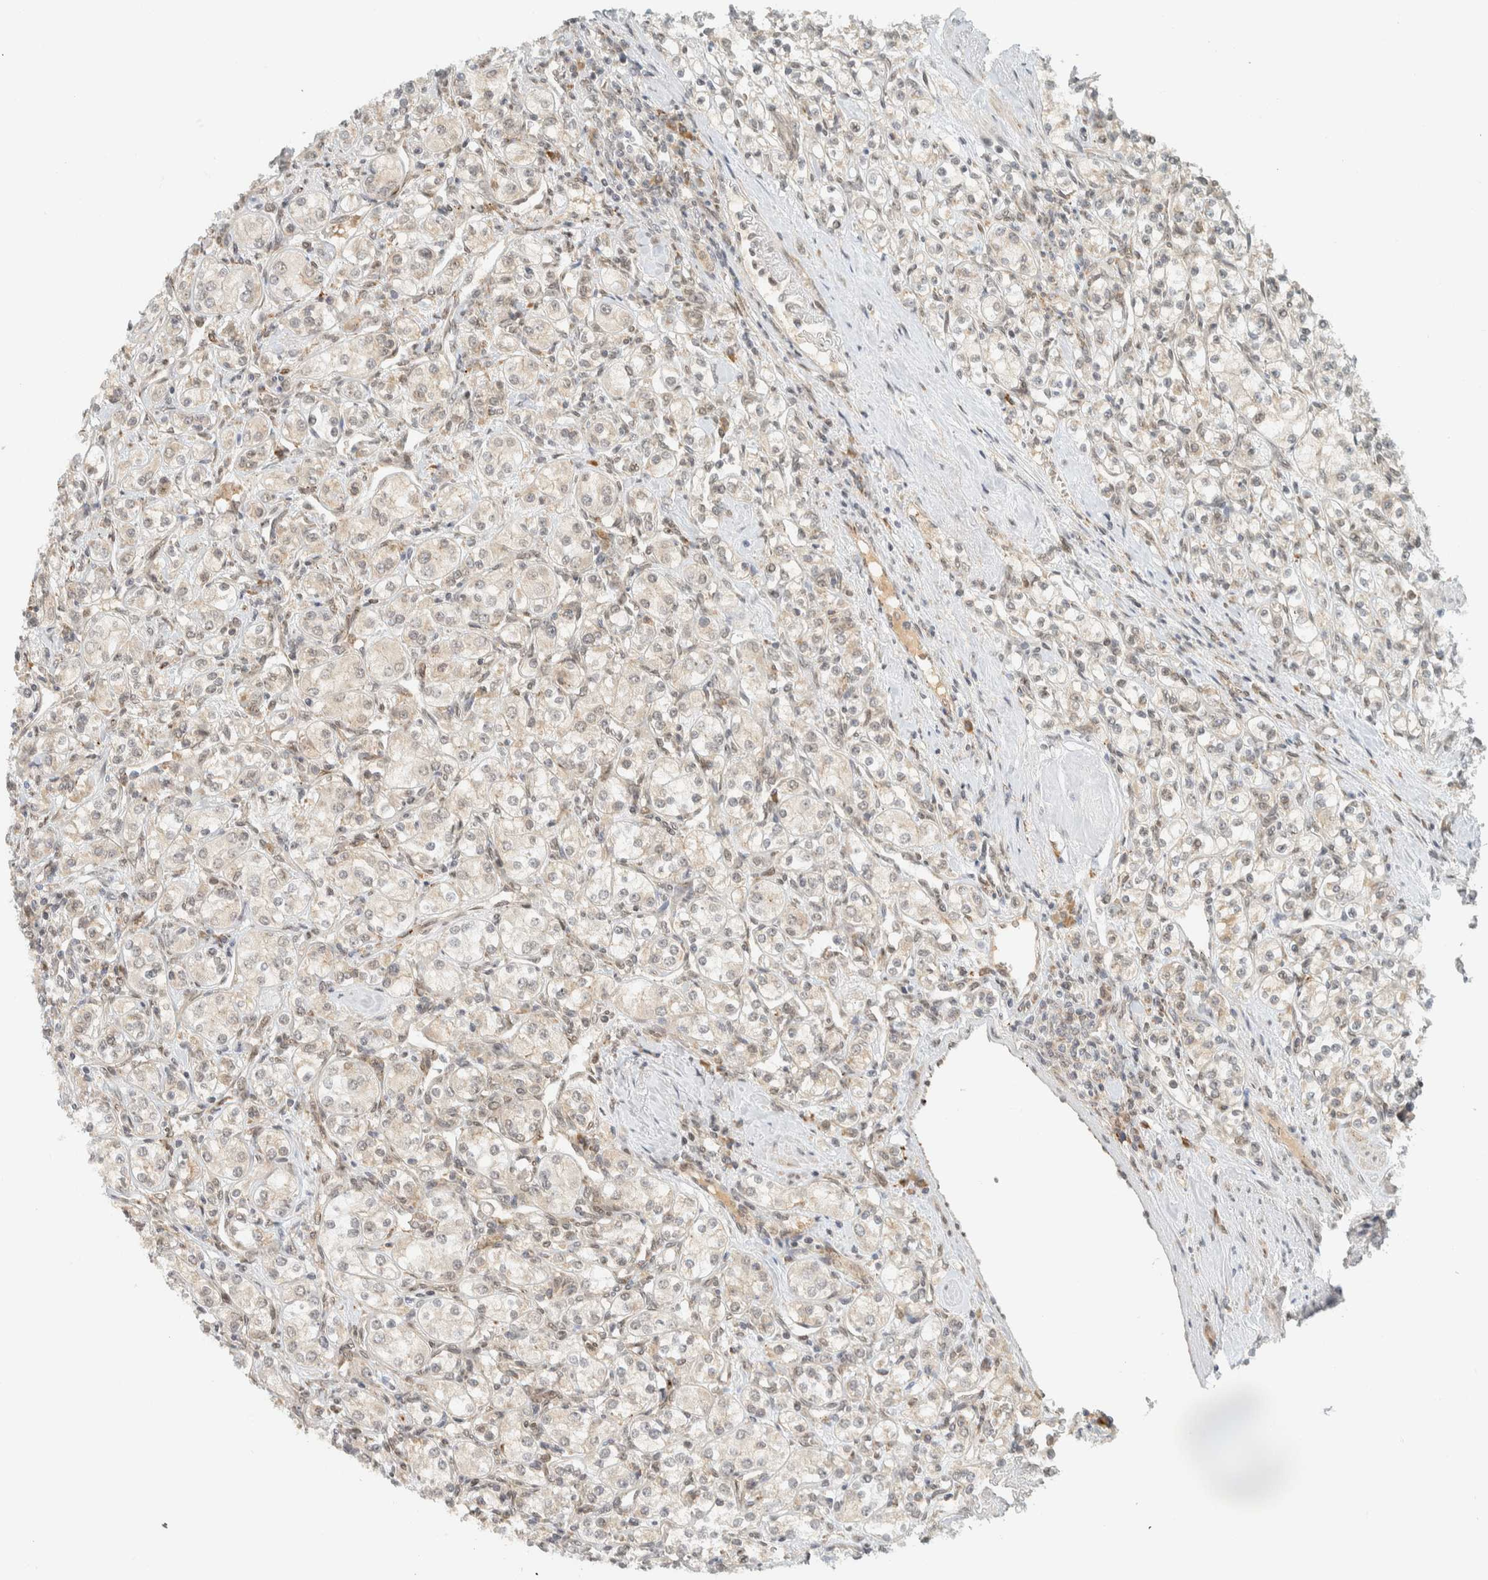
{"staining": {"intensity": "negative", "quantity": "none", "location": "none"}, "tissue": "renal cancer", "cell_type": "Tumor cells", "image_type": "cancer", "snomed": [{"axis": "morphology", "description": "Adenocarcinoma, NOS"}, {"axis": "topography", "description": "Kidney"}], "caption": "This is an IHC photomicrograph of human renal cancer. There is no staining in tumor cells.", "gene": "ITPRID1", "patient": {"sex": "male", "age": 77}}